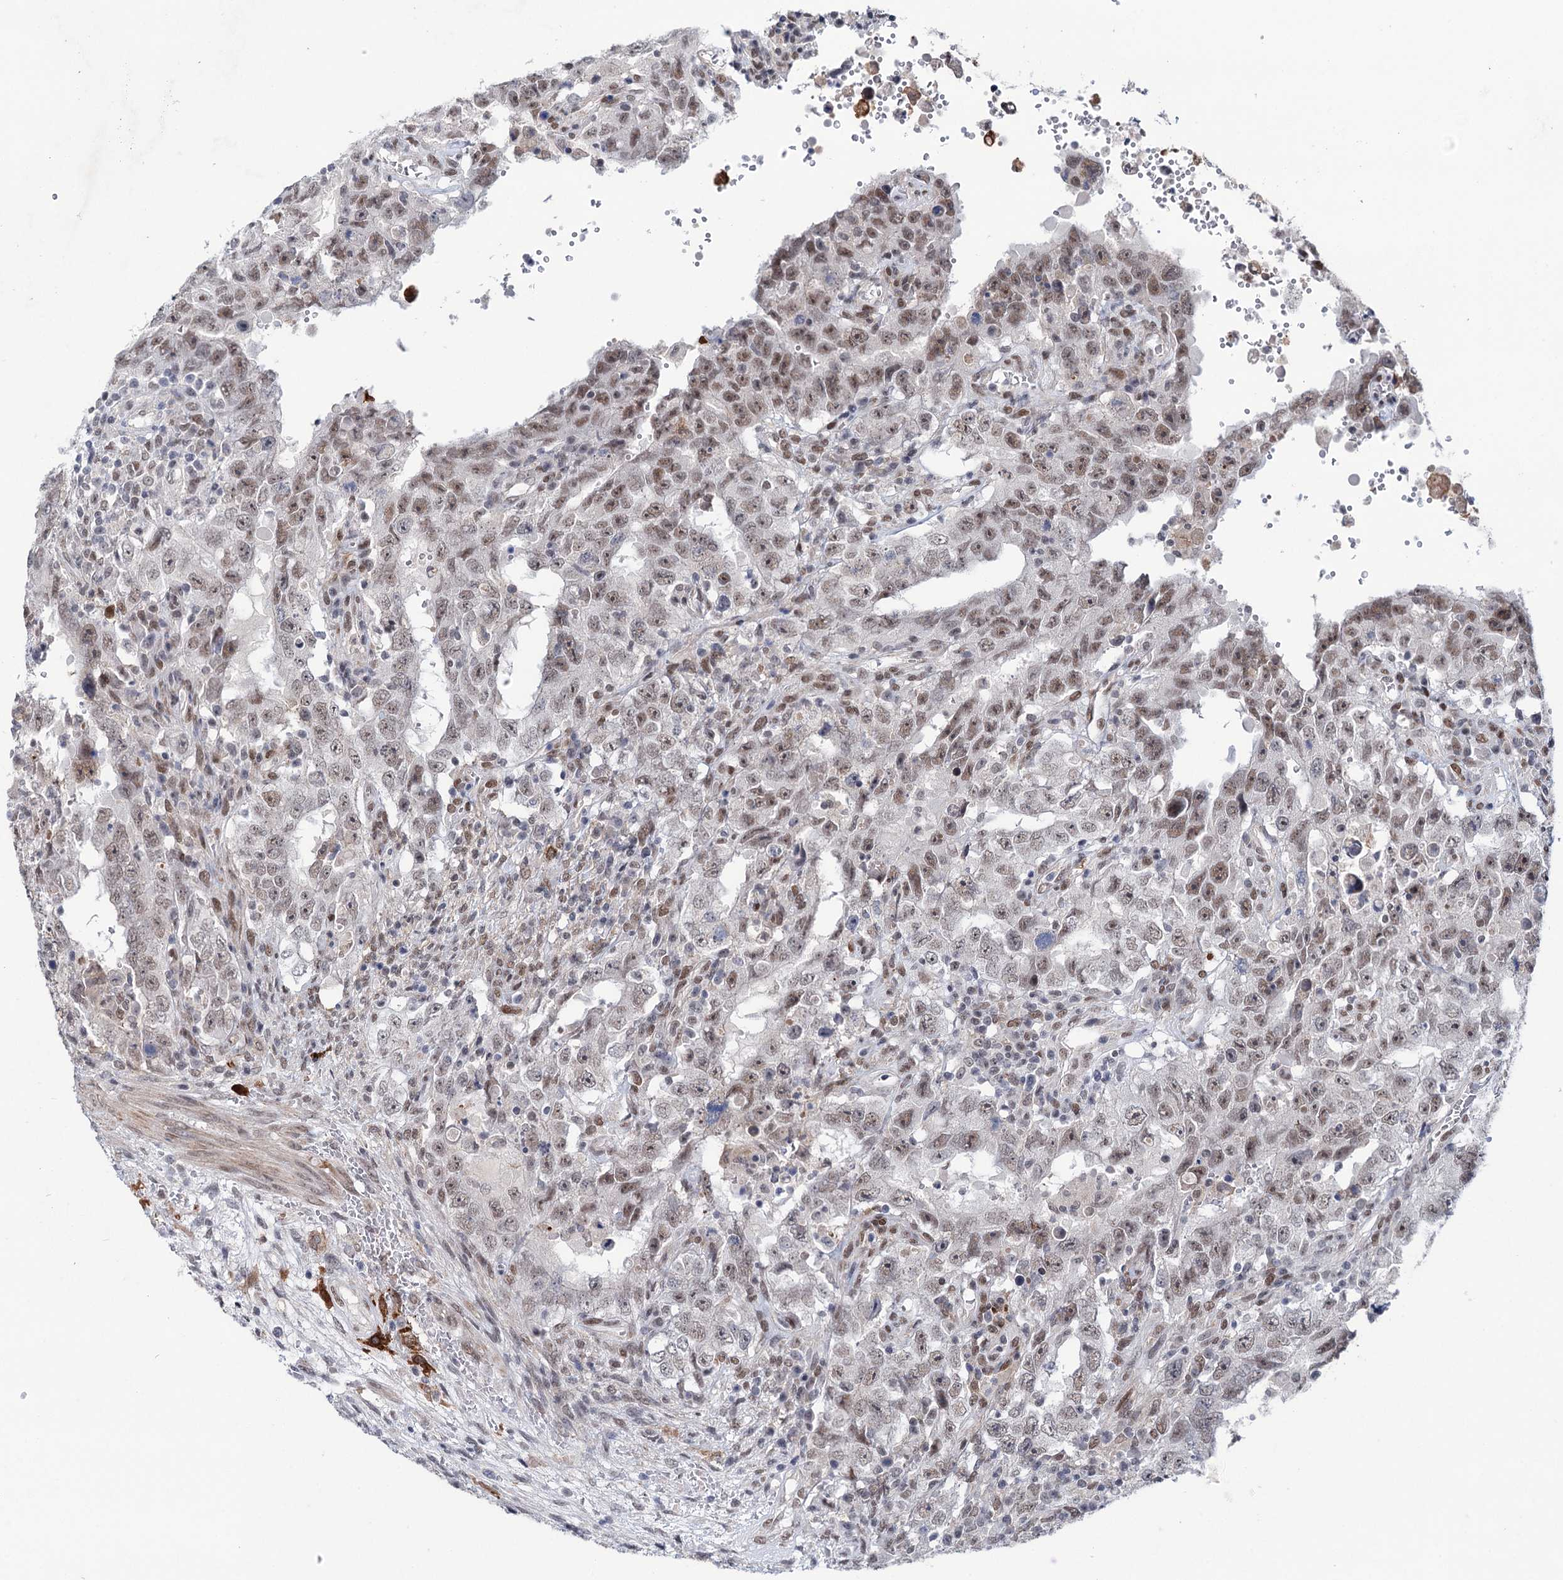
{"staining": {"intensity": "moderate", "quantity": ">75%", "location": "nuclear"}, "tissue": "testis cancer", "cell_type": "Tumor cells", "image_type": "cancer", "snomed": [{"axis": "morphology", "description": "Carcinoma, Embryonal, NOS"}, {"axis": "topography", "description": "Testis"}], "caption": "Immunohistochemistry (IHC) (DAB (3,3'-diaminobenzidine)) staining of testis cancer reveals moderate nuclear protein staining in about >75% of tumor cells.", "gene": "FAM53A", "patient": {"sex": "male", "age": 26}}